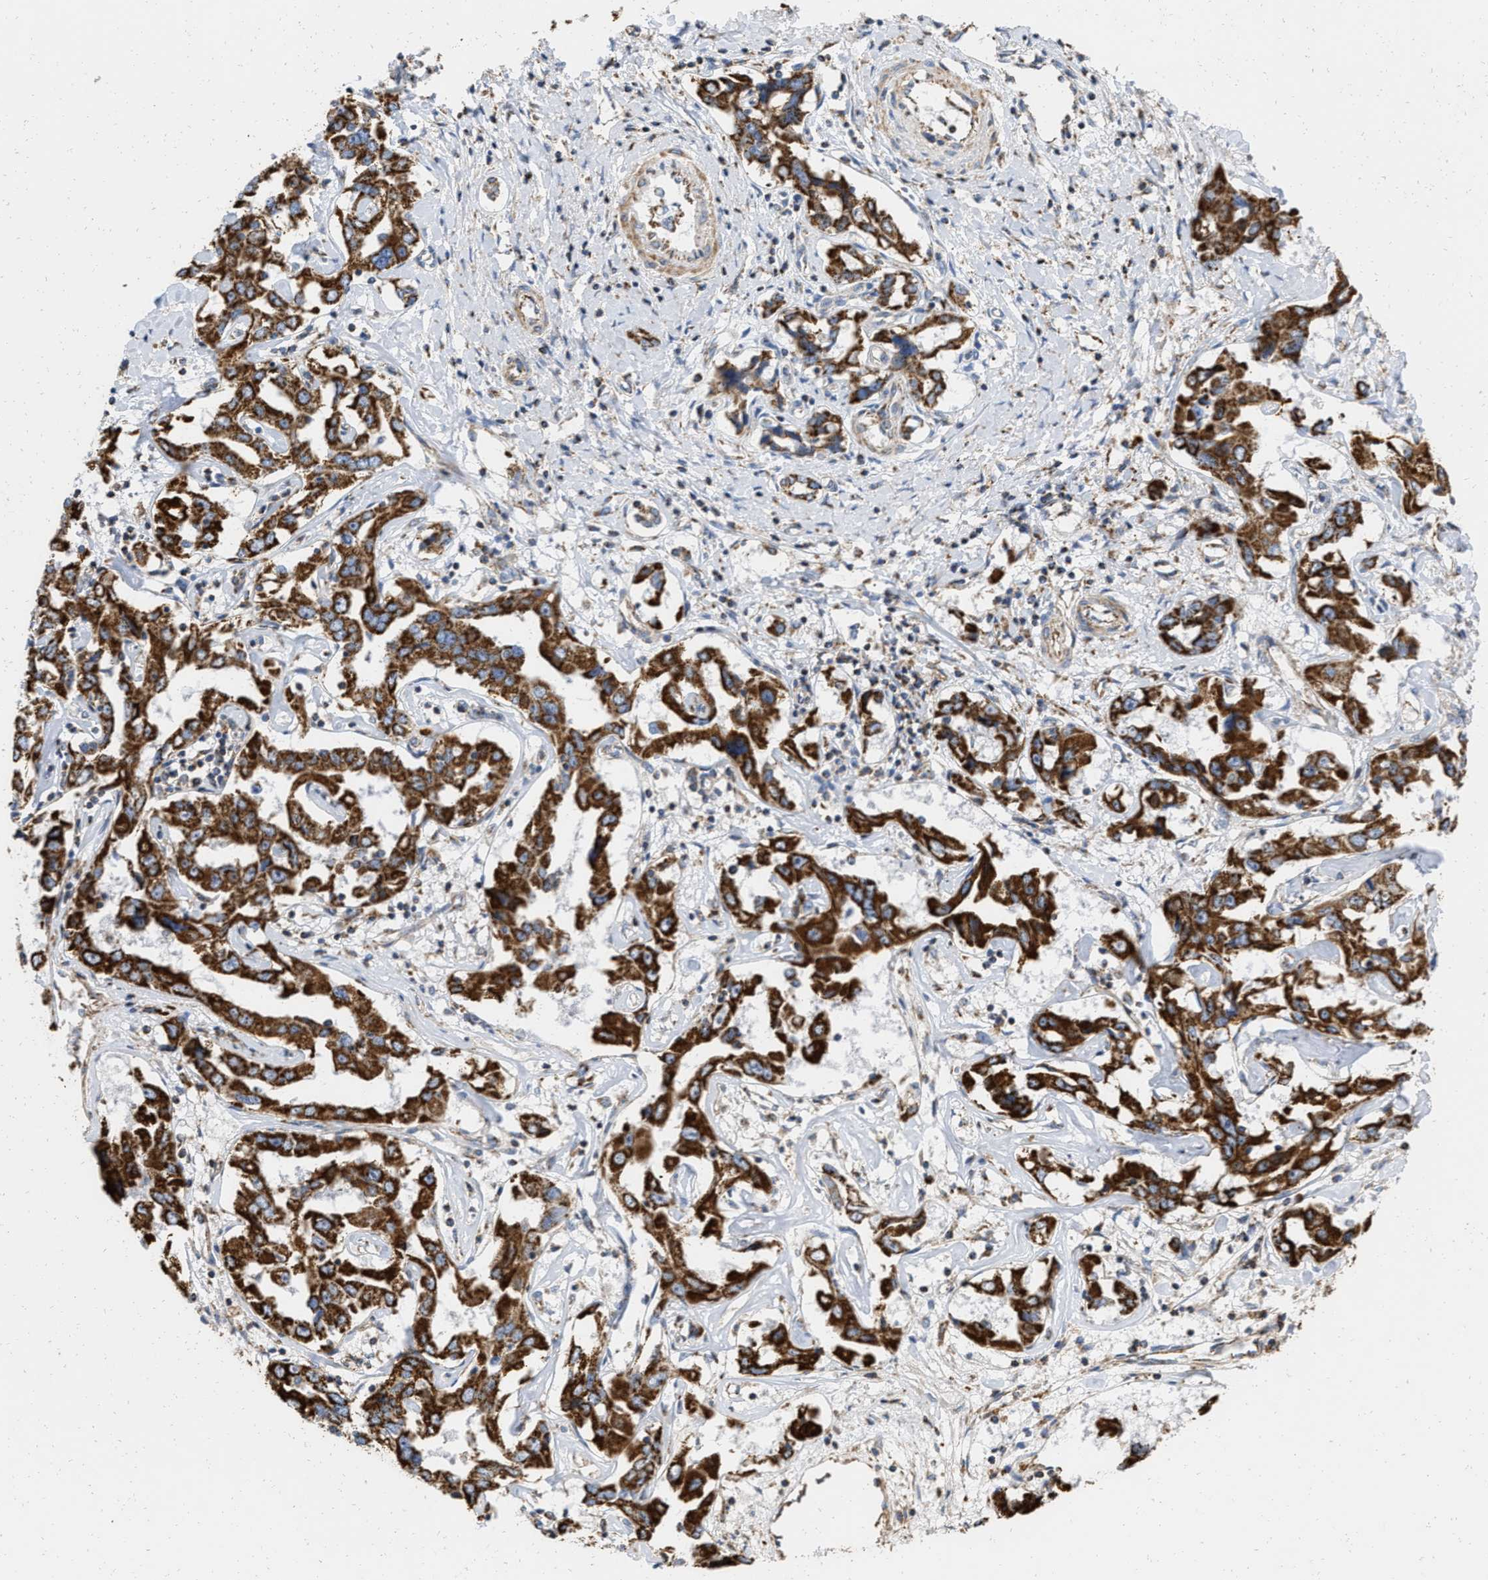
{"staining": {"intensity": "strong", "quantity": ">75%", "location": "cytoplasmic/membranous"}, "tissue": "liver cancer", "cell_type": "Tumor cells", "image_type": "cancer", "snomed": [{"axis": "morphology", "description": "Cholangiocarcinoma"}, {"axis": "topography", "description": "Liver"}], "caption": "The immunohistochemical stain labels strong cytoplasmic/membranous expression in tumor cells of liver cancer (cholangiocarcinoma) tissue. The protein is stained brown, and the nuclei are stained in blue (DAB (3,3'-diaminobenzidine) IHC with brightfield microscopy, high magnification).", "gene": "GRB10", "patient": {"sex": "male", "age": 59}}